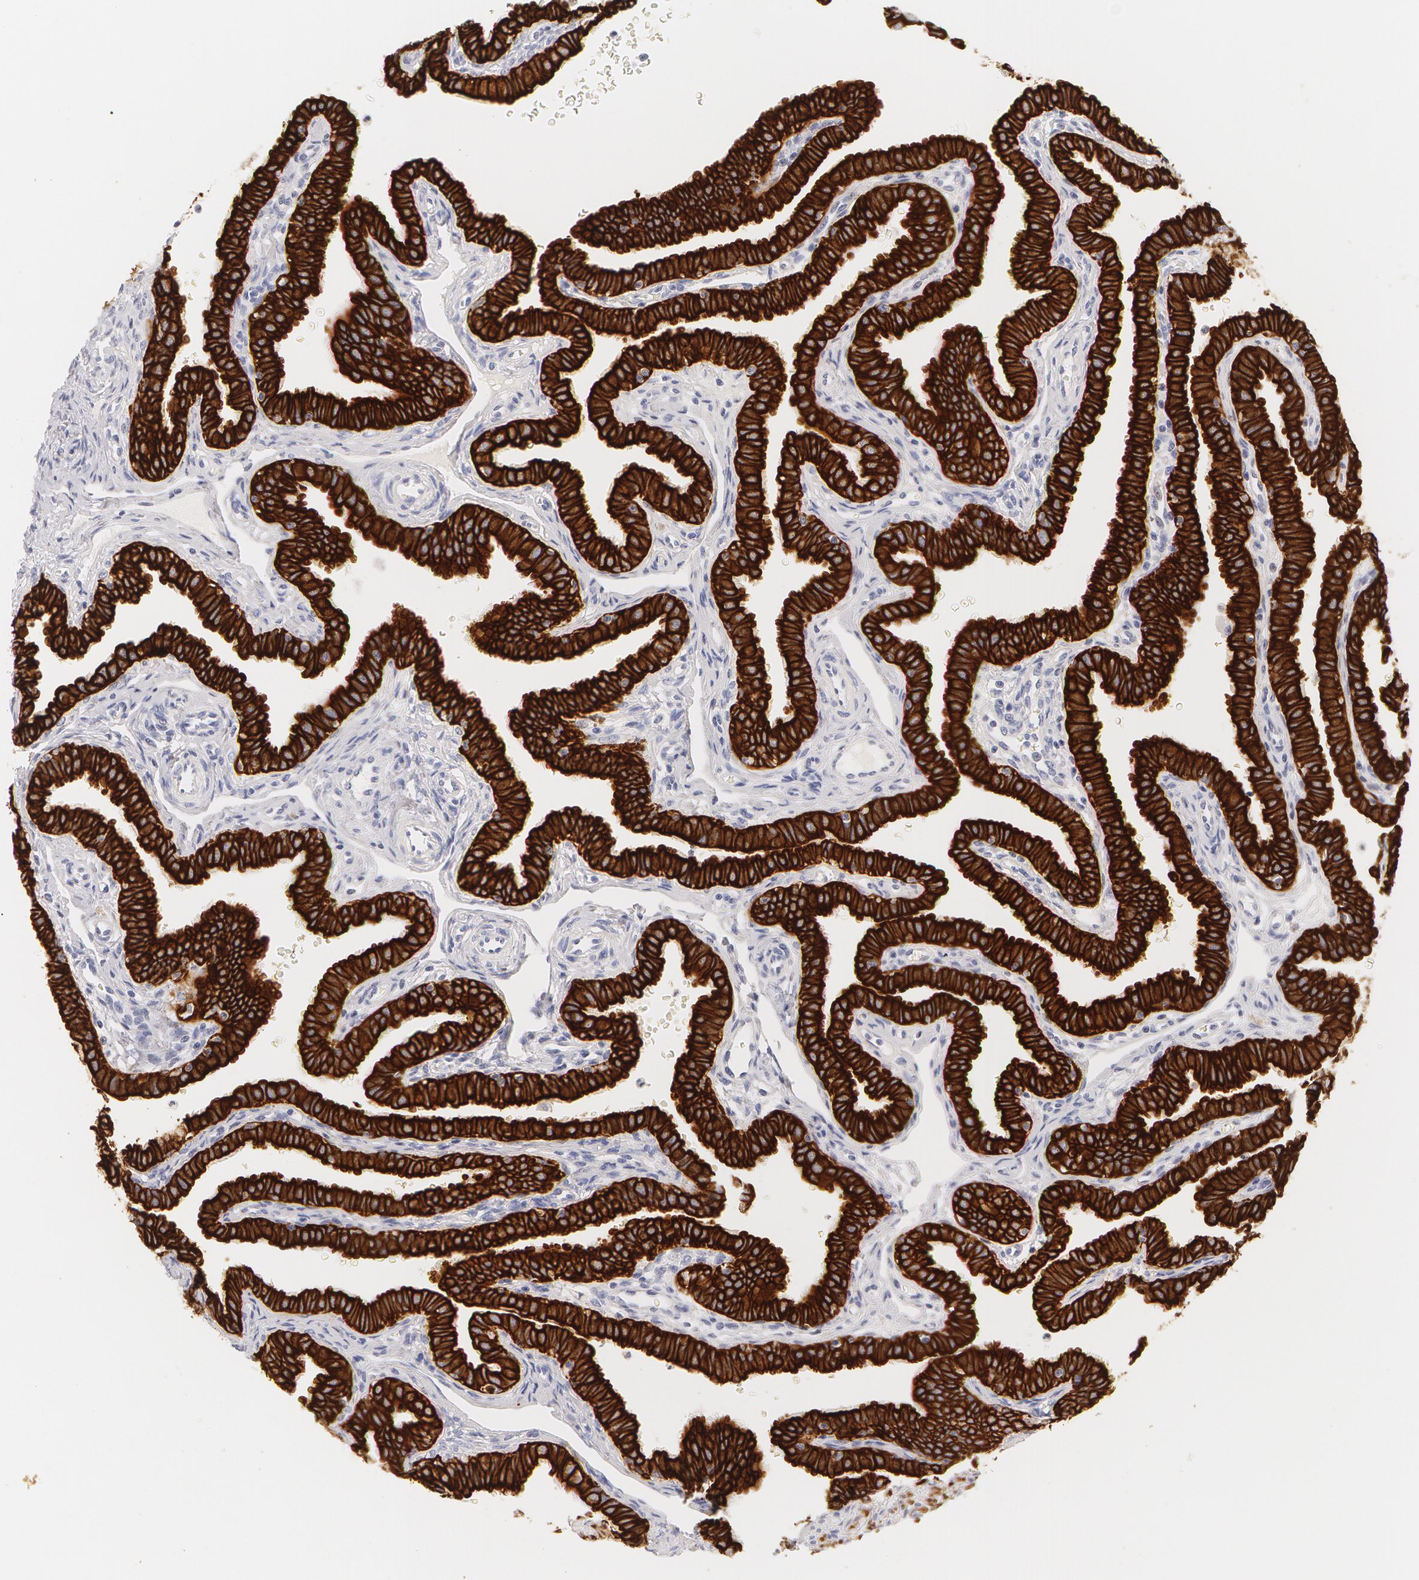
{"staining": {"intensity": "strong", "quantity": ">75%", "location": "cytoplasmic/membranous"}, "tissue": "fallopian tube", "cell_type": "Glandular cells", "image_type": "normal", "snomed": [{"axis": "morphology", "description": "Normal tissue, NOS"}, {"axis": "topography", "description": "Fallopian tube"}], "caption": "IHC photomicrograph of normal fallopian tube stained for a protein (brown), which reveals high levels of strong cytoplasmic/membranous staining in approximately >75% of glandular cells.", "gene": "KRT8", "patient": {"sex": "female", "age": 32}}